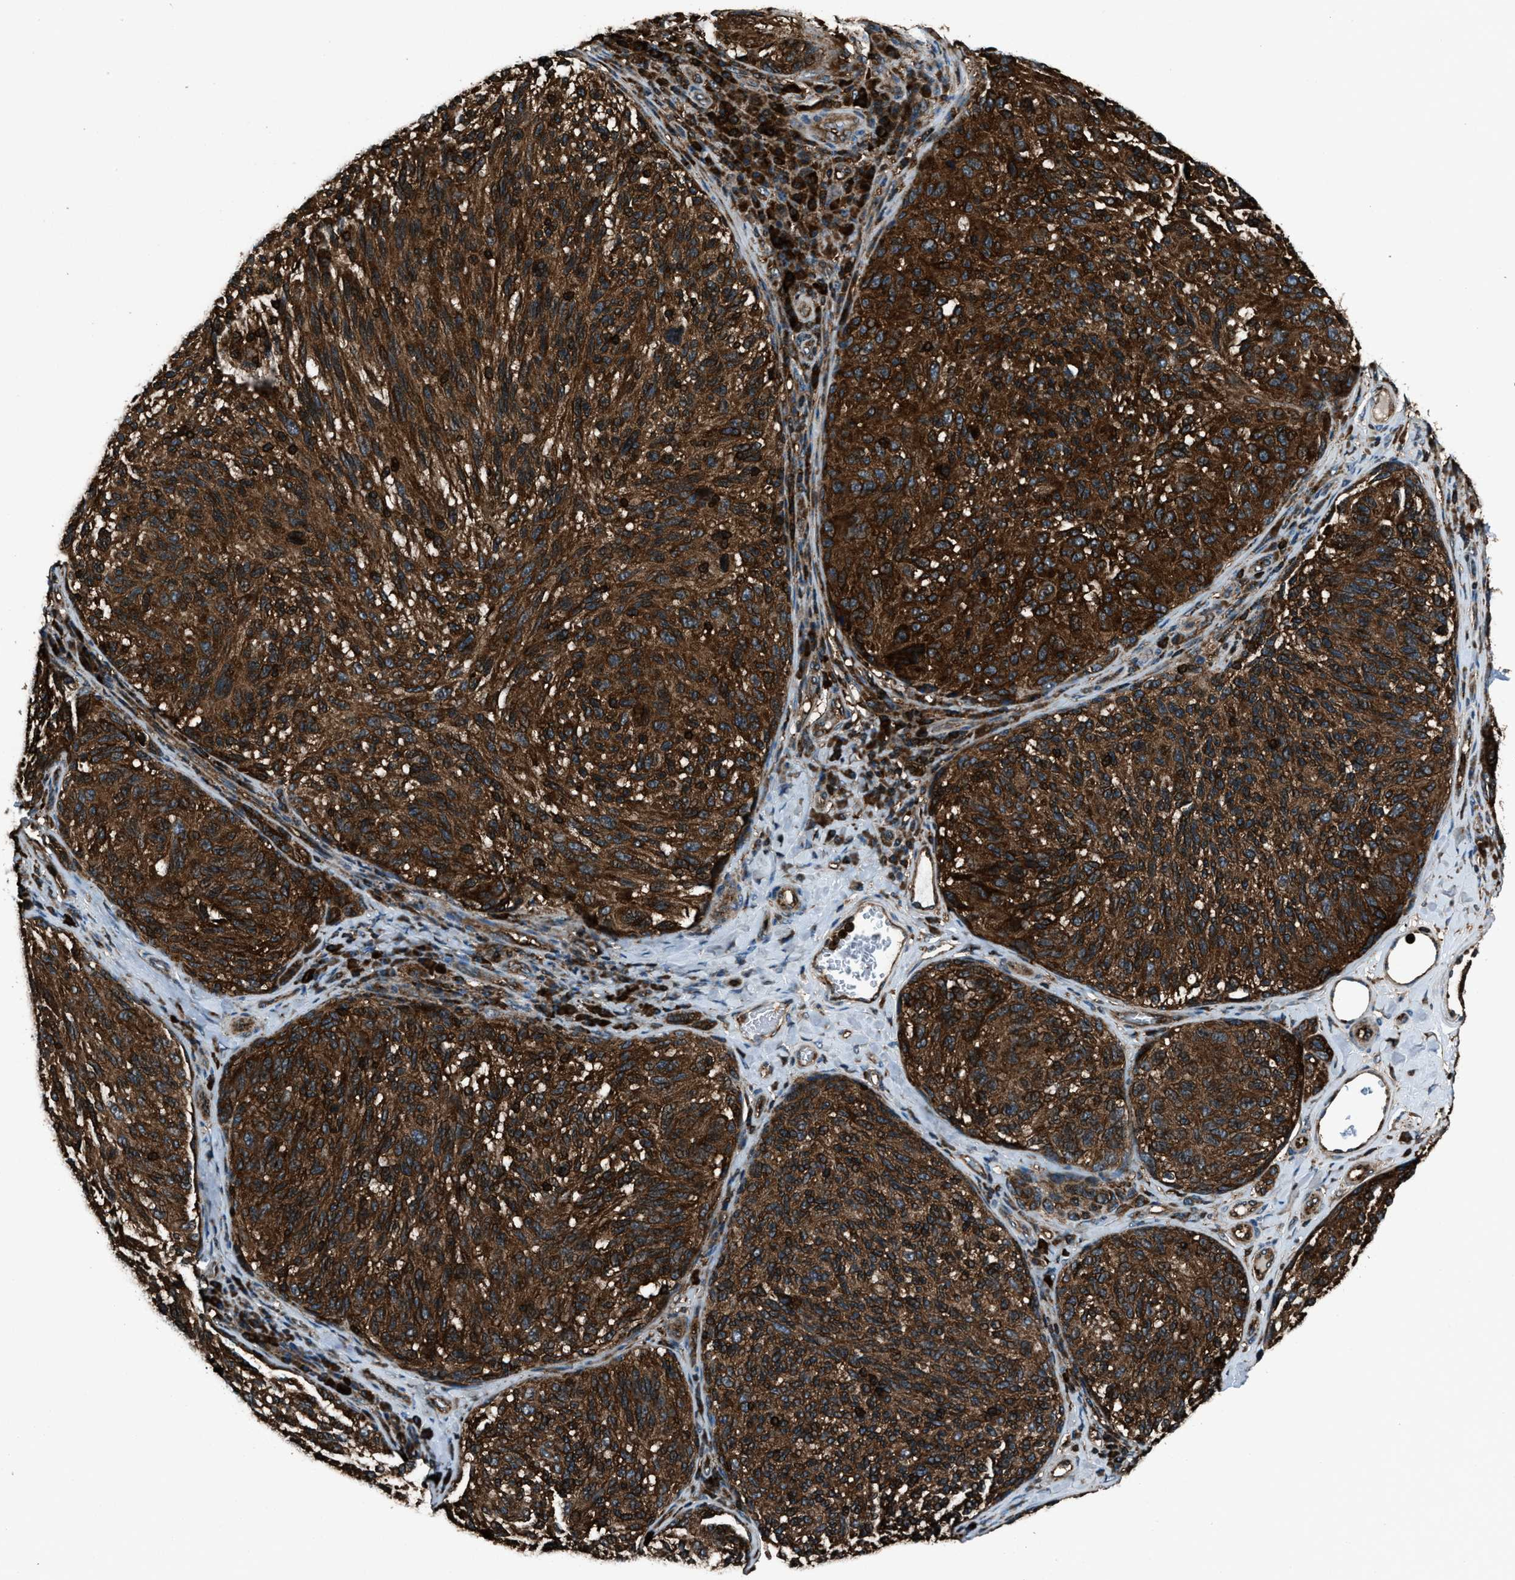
{"staining": {"intensity": "strong", "quantity": ">75%", "location": "cytoplasmic/membranous,nuclear"}, "tissue": "melanoma", "cell_type": "Tumor cells", "image_type": "cancer", "snomed": [{"axis": "morphology", "description": "Malignant melanoma, NOS"}, {"axis": "topography", "description": "Skin"}], "caption": "Approximately >75% of tumor cells in melanoma display strong cytoplasmic/membranous and nuclear protein expression as visualized by brown immunohistochemical staining.", "gene": "SNX30", "patient": {"sex": "female", "age": 73}}